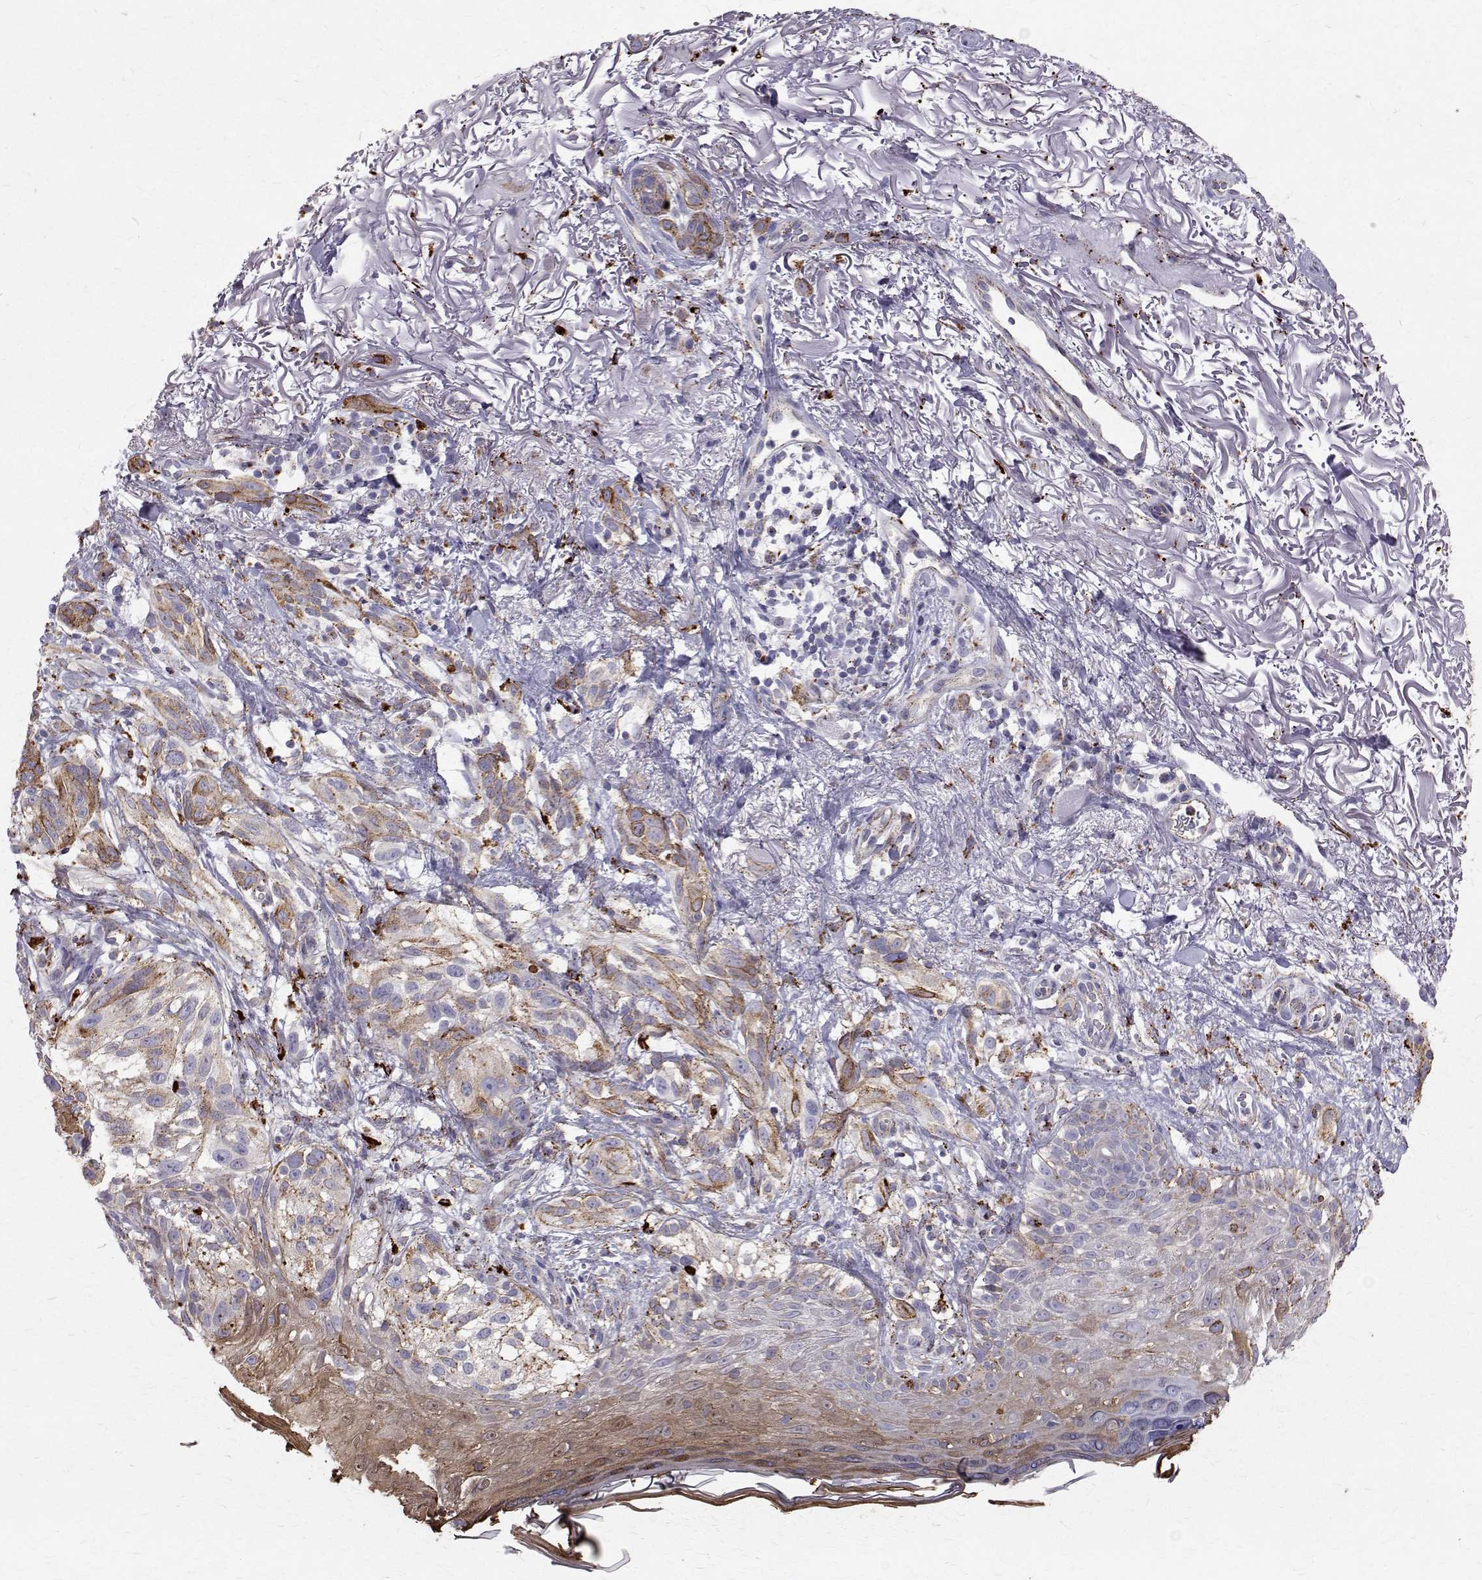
{"staining": {"intensity": "moderate", "quantity": "25%-75%", "location": "cytoplasmic/membranous"}, "tissue": "melanoma", "cell_type": "Tumor cells", "image_type": "cancer", "snomed": [{"axis": "morphology", "description": "Malignant melanoma, NOS"}, {"axis": "topography", "description": "Skin"}], "caption": "Immunohistochemical staining of human malignant melanoma reveals medium levels of moderate cytoplasmic/membranous protein expression in approximately 25%-75% of tumor cells.", "gene": "TPP1", "patient": {"sex": "female", "age": 86}}